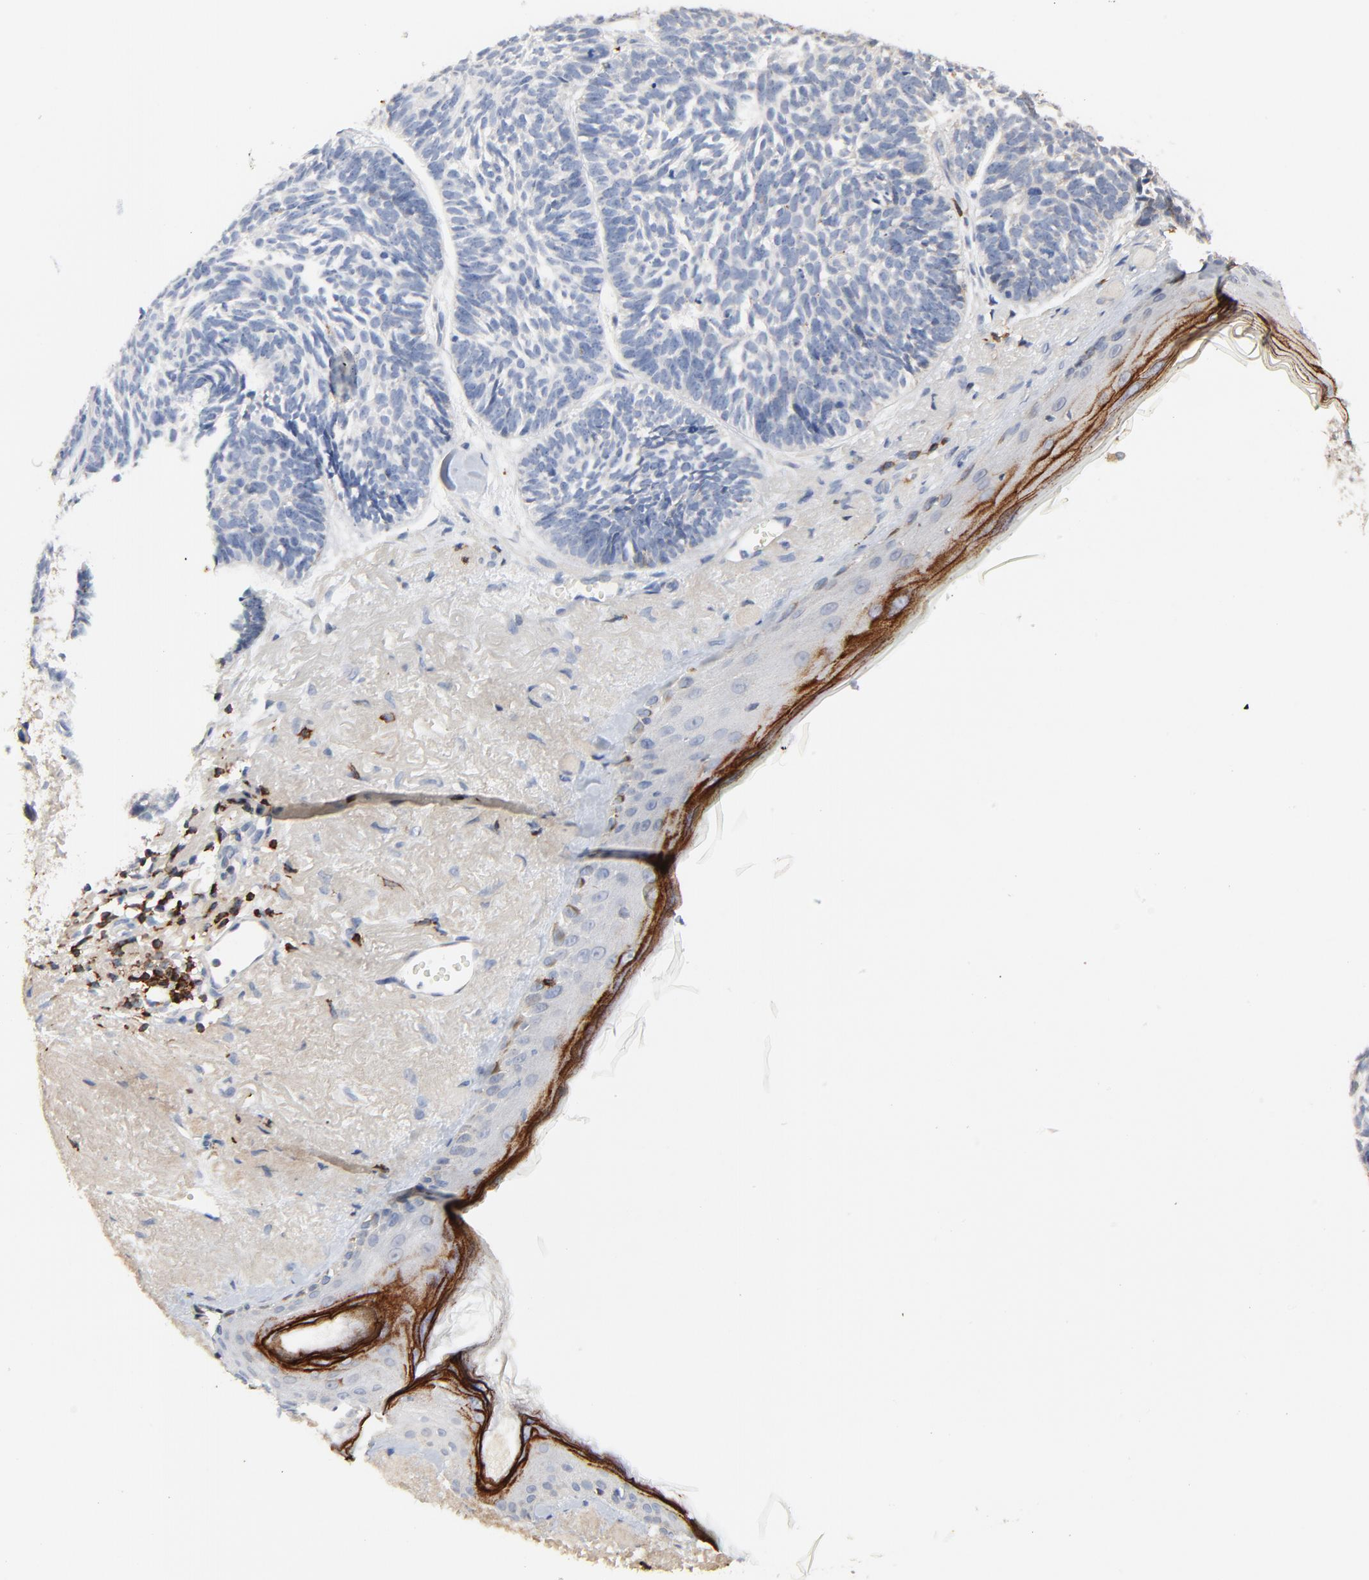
{"staining": {"intensity": "negative", "quantity": "none", "location": "none"}, "tissue": "skin cancer", "cell_type": "Tumor cells", "image_type": "cancer", "snomed": [{"axis": "morphology", "description": "Basal cell carcinoma"}, {"axis": "topography", "description": "Skin"}], "caption": "Immunohistochemistry image of neoplastic tissue: skin cancer (basal cell carcinoma) stained with DAB (3,3'-diaminobenzidine) reveals no significant protein positivity in tumor cells.", "gene": "SKAP1", "patient": {"sex": "female", "age": 87}}